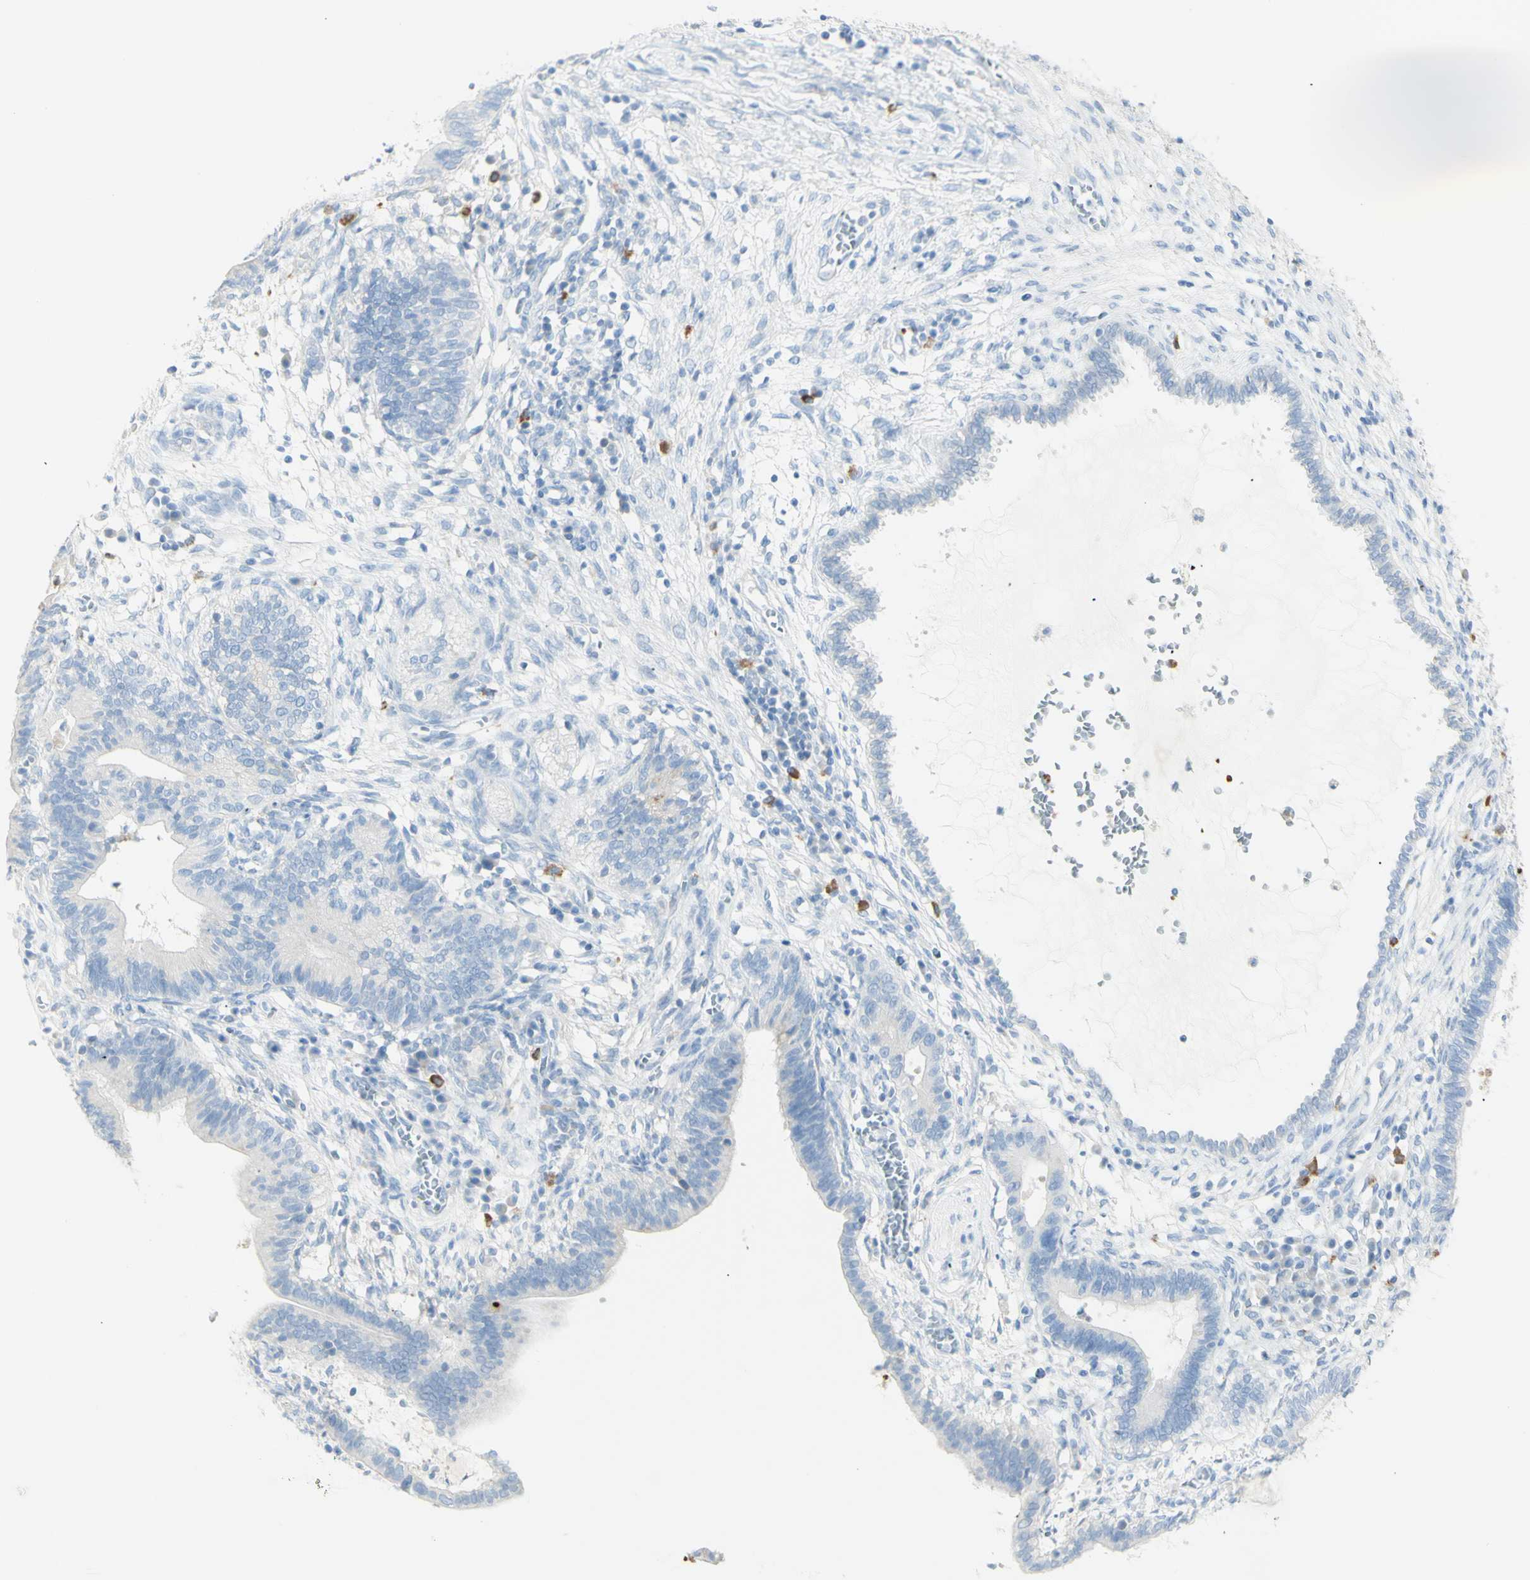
{"staining": {"intensity": "strong", "quantity": "<25%", "location": "cytoplasmic/membranous"}, "tissue": "cervical cancer", "cell_type": "Tumor cells", "image_type": "cancer", "snomed": [{"axis": "morphology", "description": "Adenocarcinoma, NOS"}, {"axis": "topography", "description": "Cervix"}], "caption": "Cervical adenocarcinoma was stained to show a protein in brown. There is medium levels of strong cytoplasmic/membranous positivity in approximately <25% of tumor cells.", "gene": "LETM1", "patient": {"sex": "female", "age": 44}}